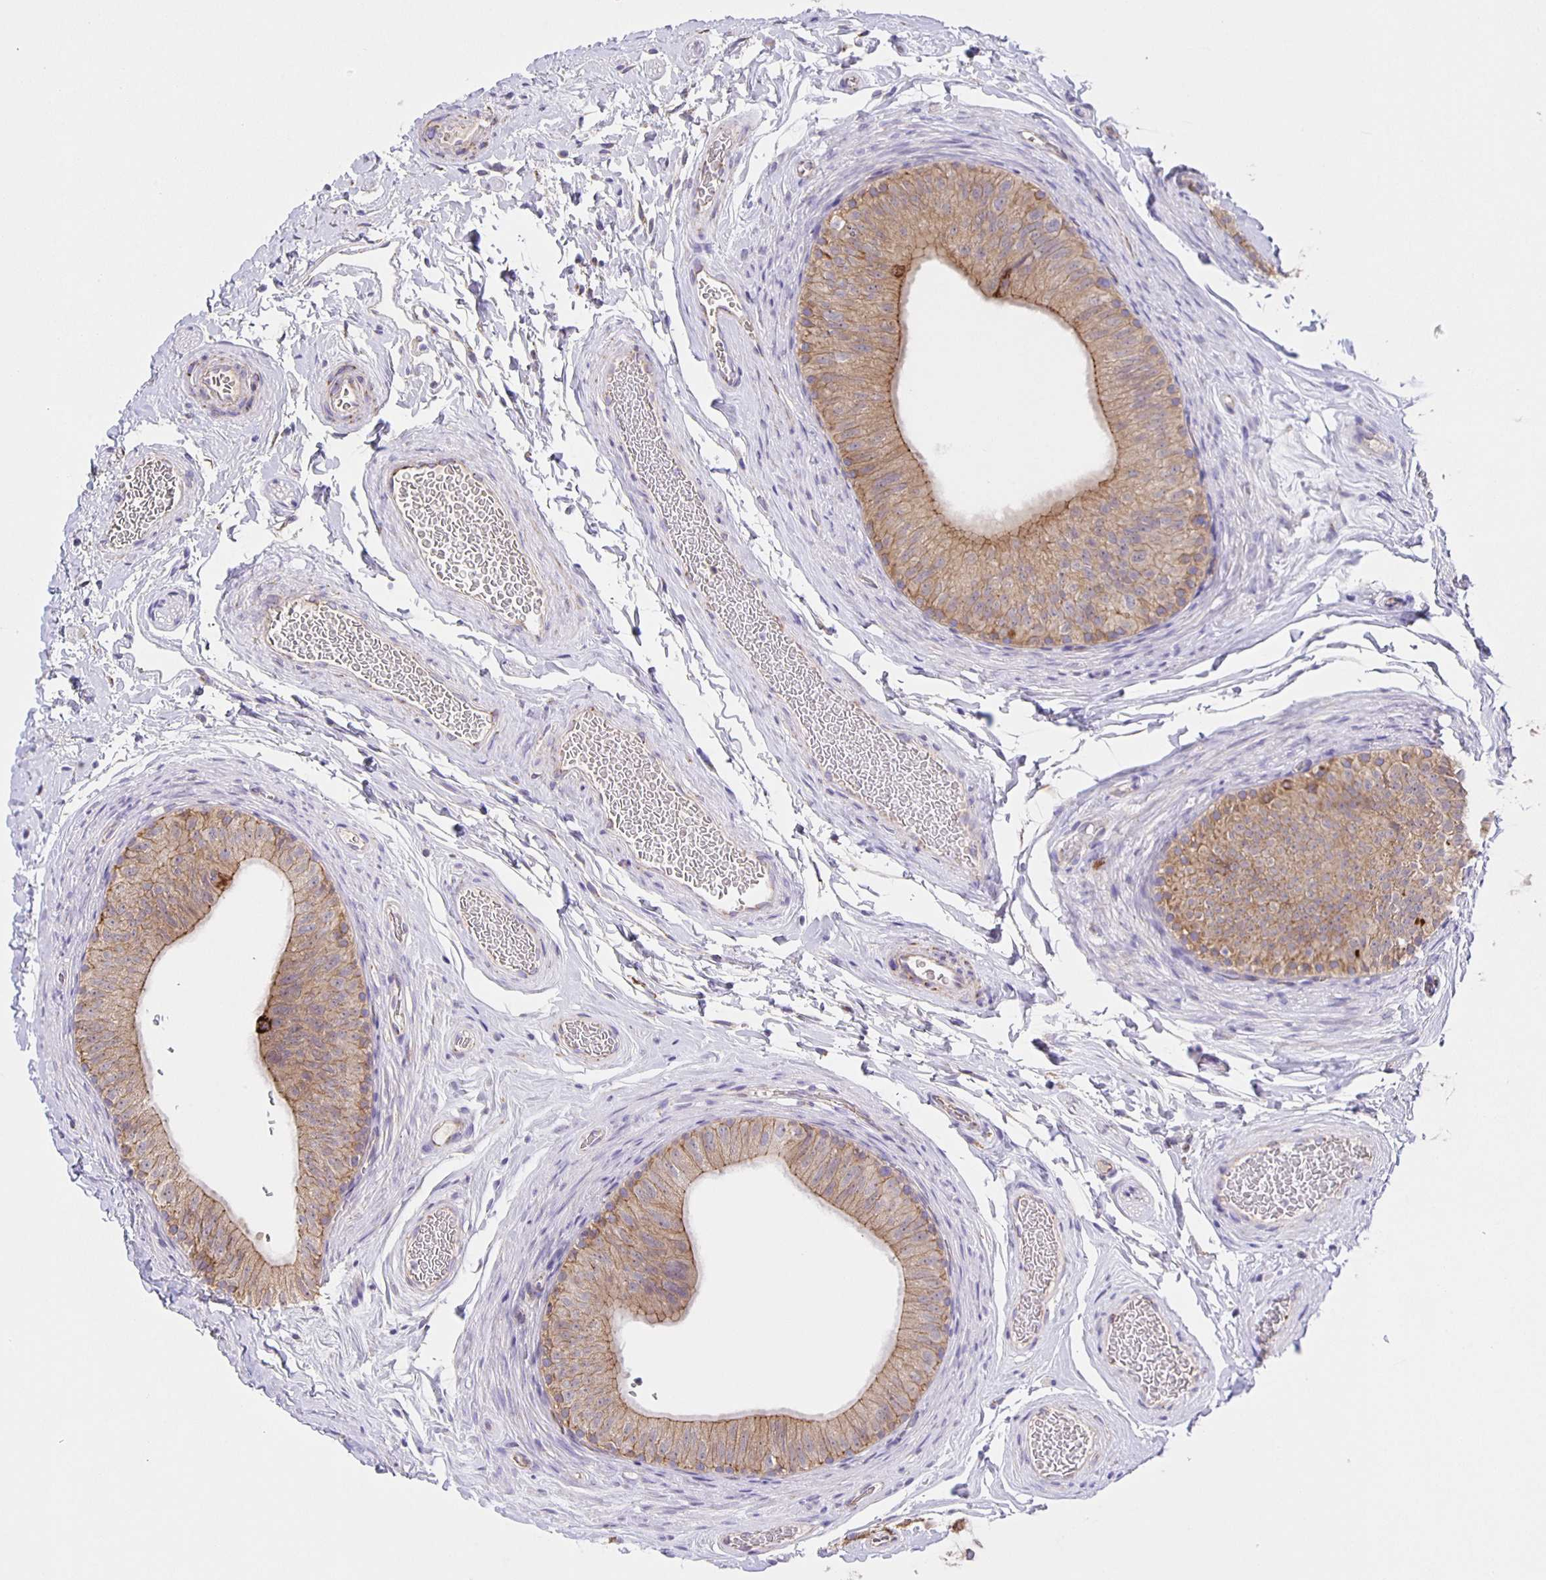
{"staining": {"intensity": "moderate", "quantity": ">75%", "location": "cytoplasmic/membranous"}, "tissue": "epididymis", "cell_type": "Glandular cells", "image_type": "normal", "snomed": [{"axis": "morphology", "description": "Normal tissue, NOS"}, {"axis": "topography", "description": "Epididymis, spermatic cord, NOS"}, {"axis": "topography", "description": "Epididymis"}], "caption": "Human epididymis stained with a protein marker reveals moderate staining in glandular cells.", "gene": "JMJD4", "patient": {"sex": "male", "age": 31}}